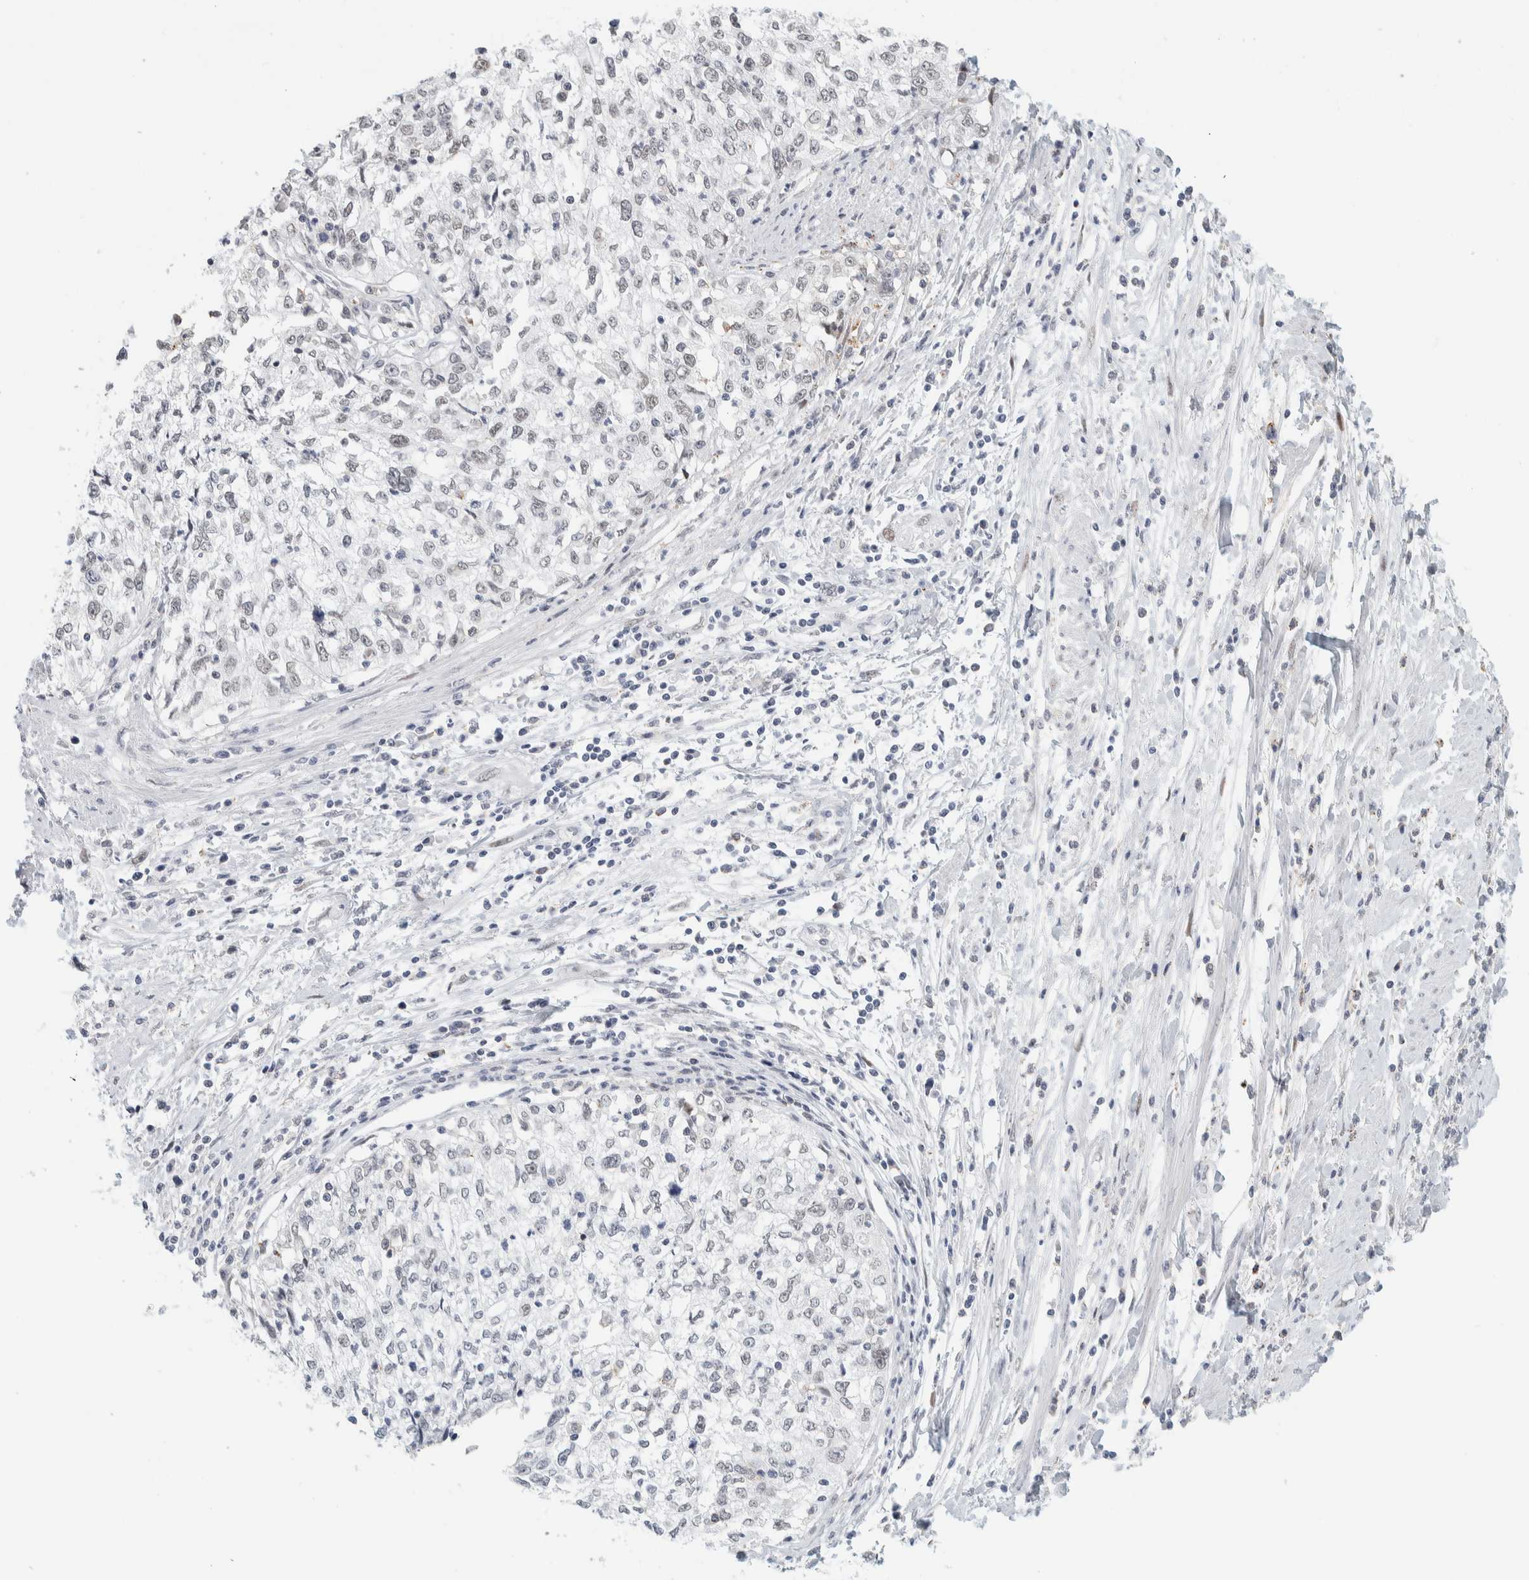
{"staining": {"intensity": "negative", "quantity": "none", "location": "none"}, "tissue": "cervical cancer", "cell_type": "Tumor cells", "image_type": "cancer", "snomed": [{"axis": "morphology", "description": "Squamous cell carcinoma, NOS"}, {"axis": "topography", "description": "Cervix"}], "caption": "The histopathology image shows no significant staining in tumor cells of squamous cell carcinoma (cervical).", "gene": "CDH17", "patient": {"sex": "female", "age": 57}}